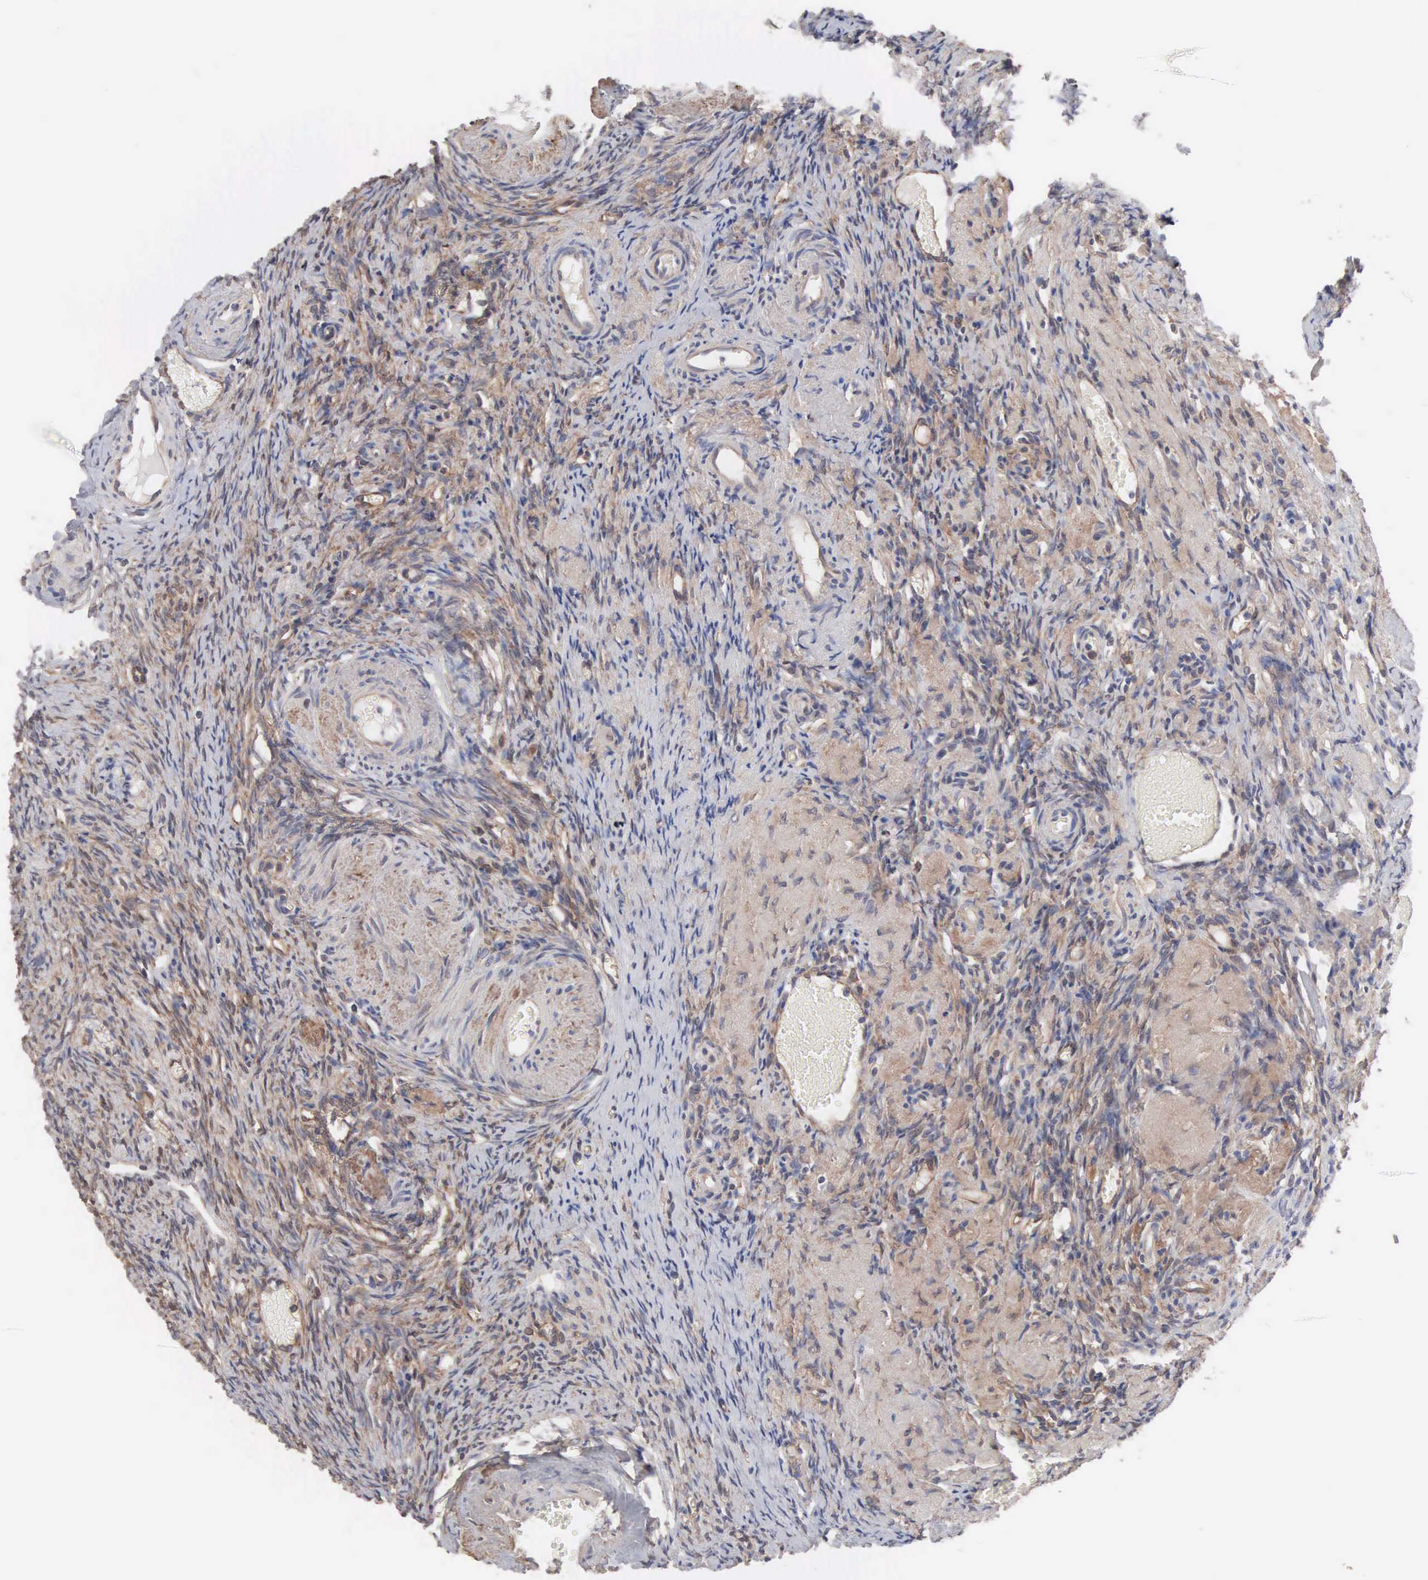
{"staining": {"intensity": "moderate", "quantity": ">75%", "location": "cytoplasmic/membranous"}, "tissue": "ovary", "cell_type": "Ovarian stroma cells", "image_type": "normal", "snomed": [{"axis": "morphology", "description": "Normal tissue, NOS"}, {"axis": "topography", "description": "Ovary"}], "caption": "DAB immunohistochemical staining of normal ovary exhibits moderate cytoplasmic/membranous protein positivity in approximately >75% of ovarian stroma cells.", "gene": "MTHFD1", "patient": {"sex": "female", "age": 63}}